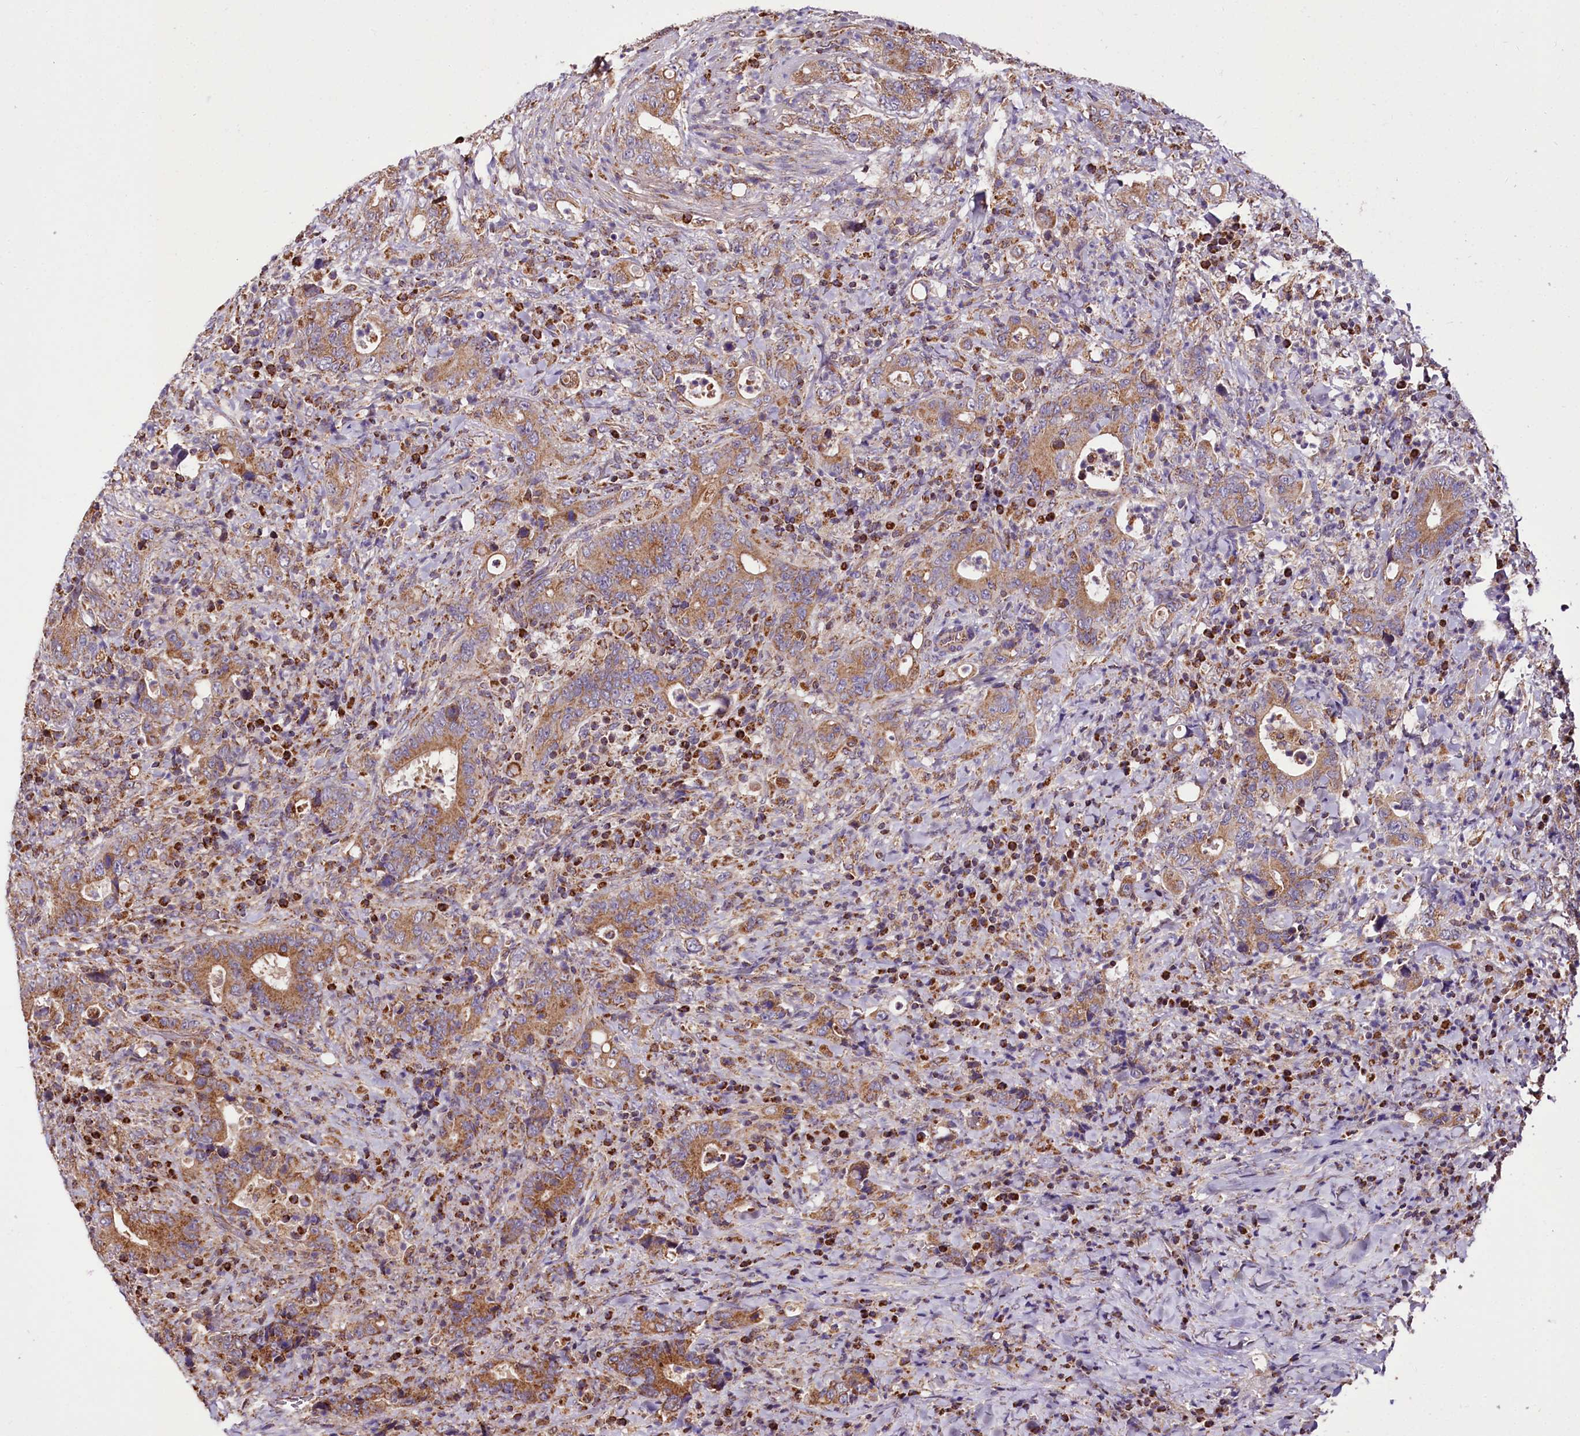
{"staining": {"intensity": "moderate", "quantity": ">75%", "location": "cytoplasmic/membranous"}, "tissue": "colorectal cancer", "cell_type": "Tumor cells", "image_type": "cancer", "snomed": [{"axis": "morphology", "description": "Adenocarcinoma, NOS"}, {"axis": "topography", "description": "Colon"}], "caption": "Moderate cytoplasmic/membranous protein positivity is seen in approximately >75% of tumor cells in adenocarcinoma (colorectal).", "gene": "NUDT15", "patient": {"sex": "female", "age": 75}}